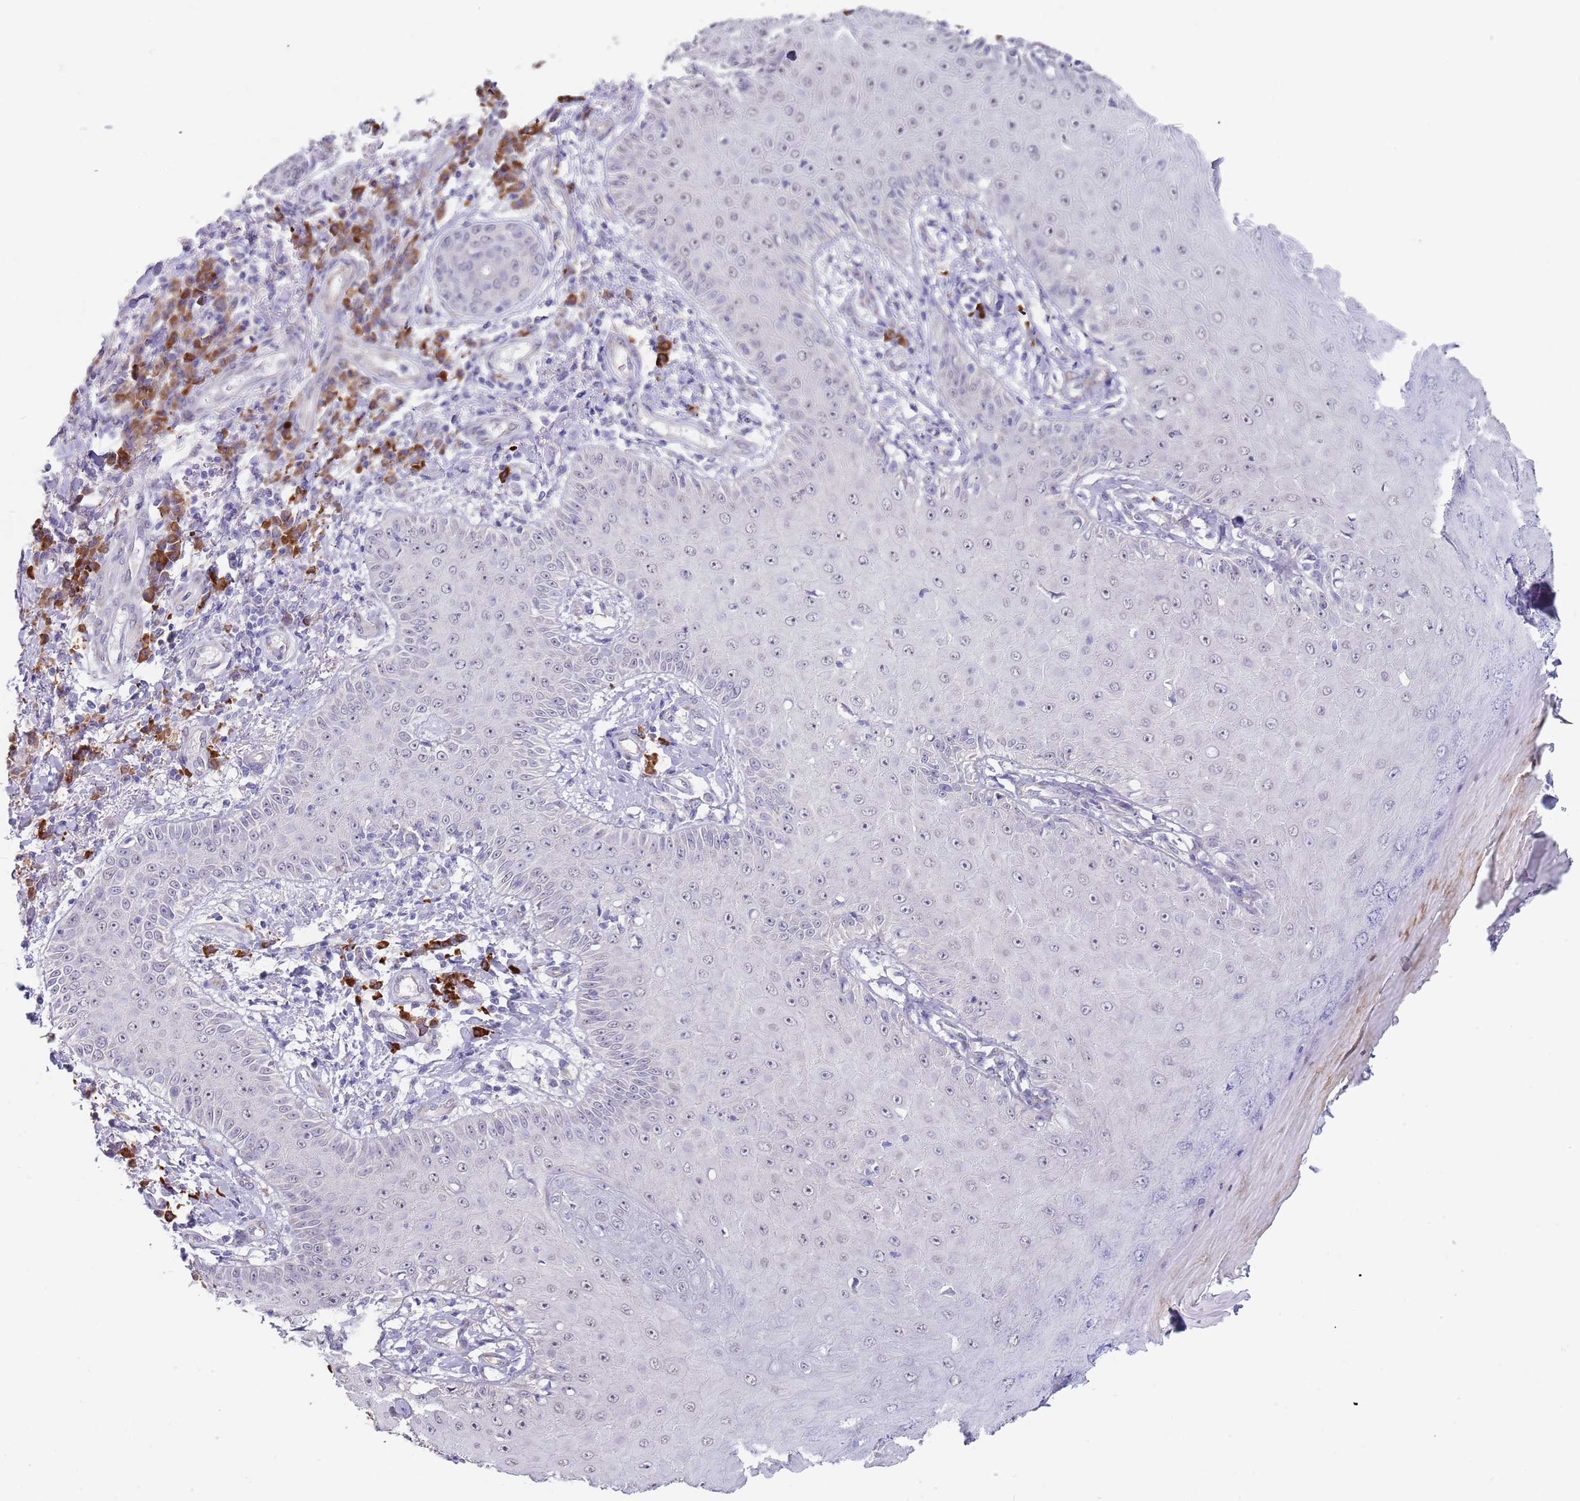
{"staining": {"intensity": "negative", "quantity": "none", "location": "none"}, "tissue": "skin cancer", "cell_type": "Tumor cells", "image_type": "cancer", "snomed": [{"axis": "morphology", "description": "Squamous cell carcinoma, NOS"}, {"axis": "topography", "description": "Skin"}], "caption": "An image of human squamous cell carcinoma (skin) is negative for staining in tumor cells.", "gene": "TNRC6C", "patient": {"sex": "male", "age": 70}}